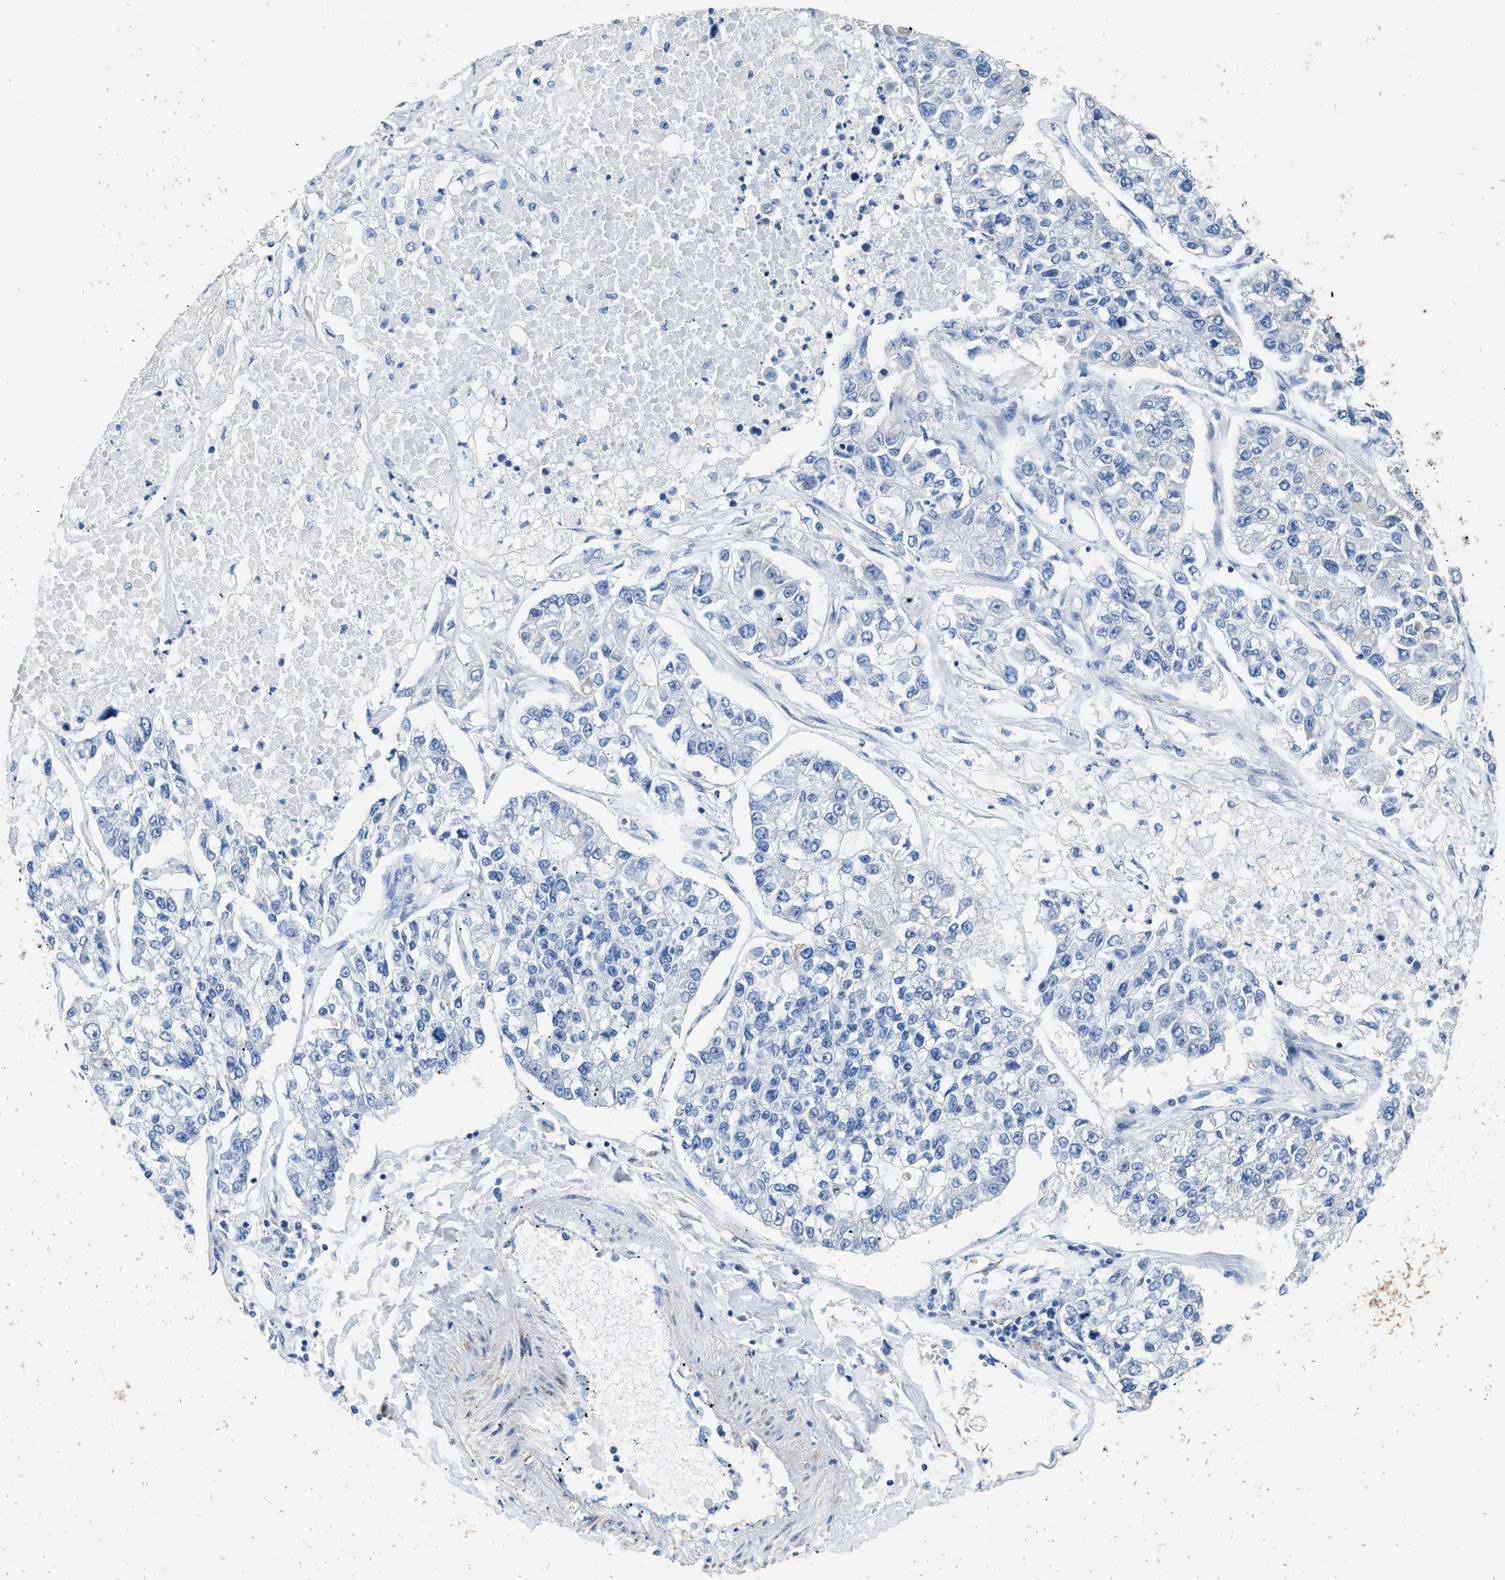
{"staining": {"intensity": "negative", "quantity": "none", "location": "none"}, "tissue": "lung cancer", "cell_type": "Tumor cells", "image_type": "cancer", "snomed": [{"axis": "morphology", "description": "Adenocarcinoma, NOS"}, {"axis": "topography", "description": "Lung"}], "caption": "IHC photomicrograph of lung cancer (adenocarcinoma) stained for a protein (brown), which demonstrates no staining in tumor cells.", "gene": "ZSWIM5", "patient": {"sex": "male", "age": 49}}